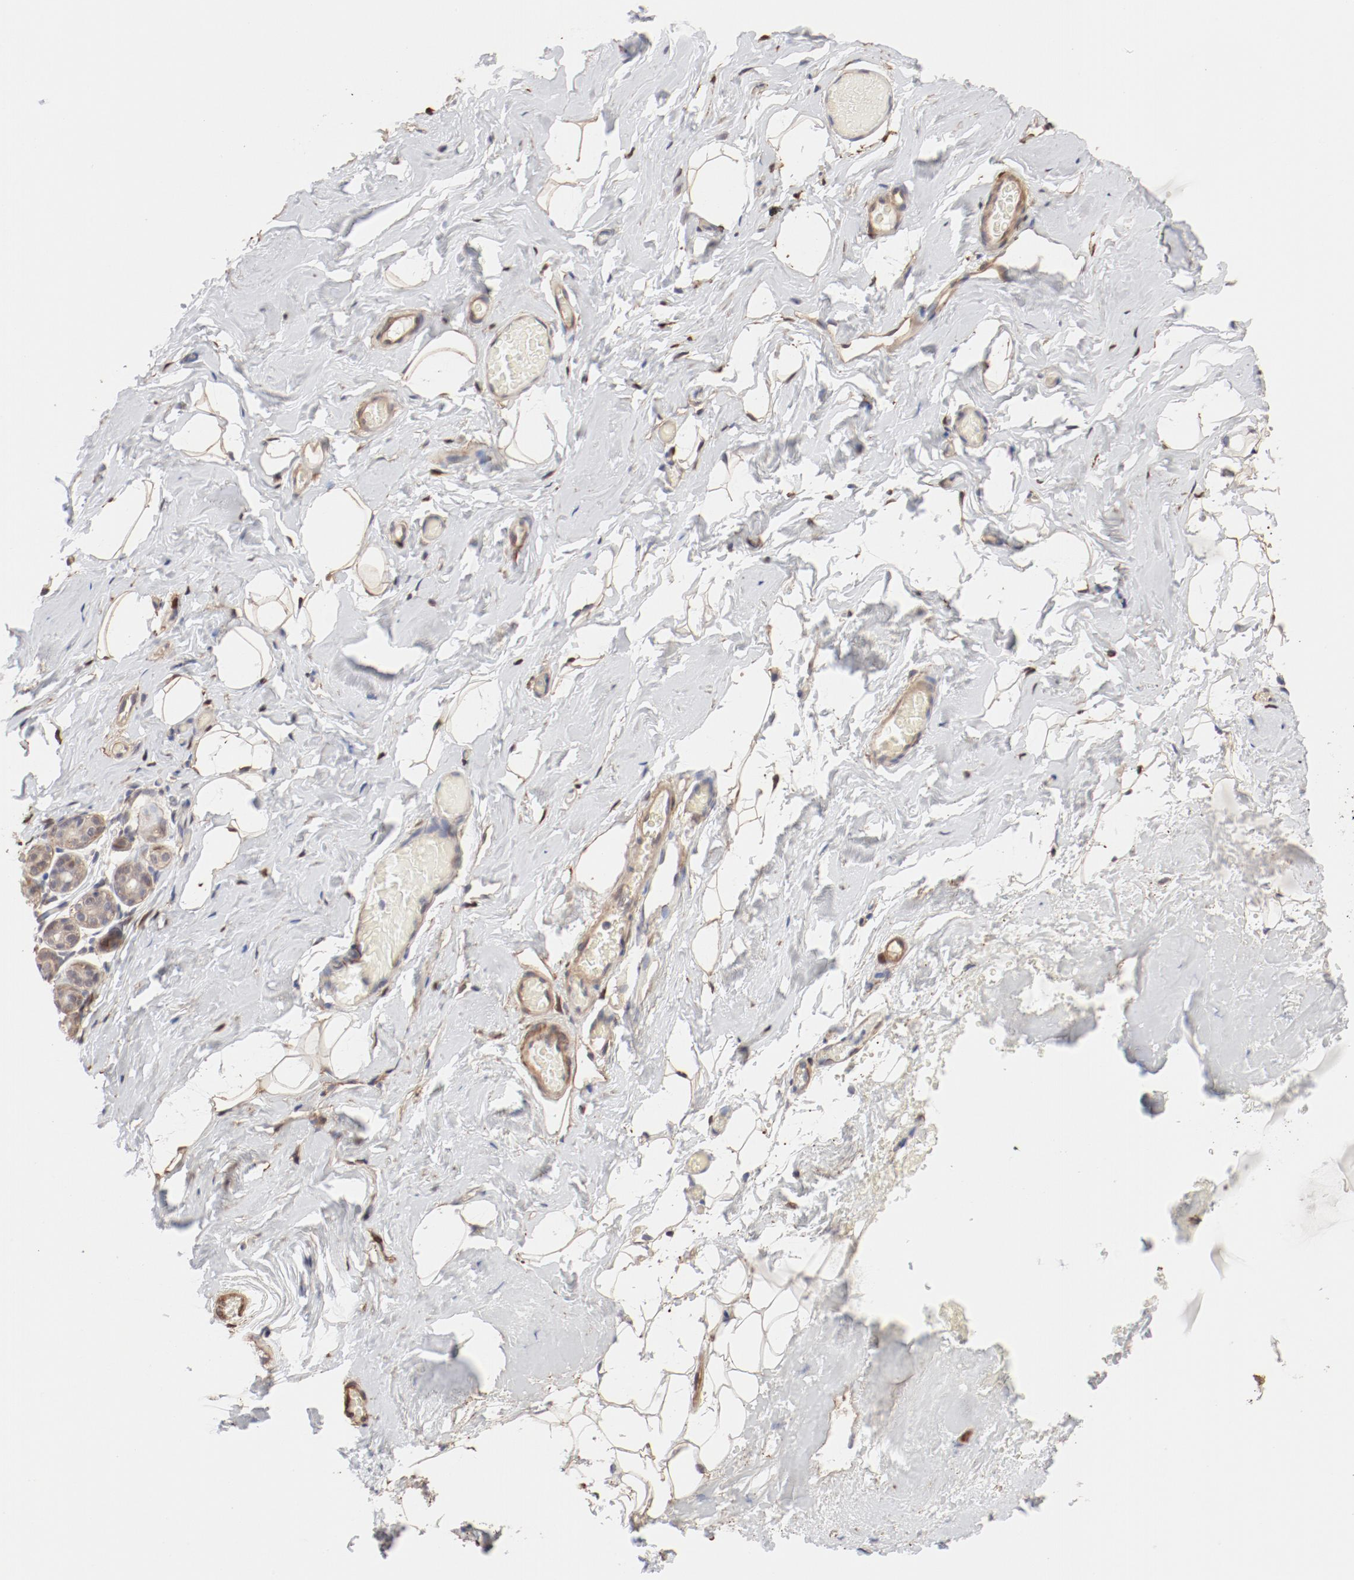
{"staining": {"intensity": "moderate", "quantity": ">75%", "location": "cytoplasmic/membranous"}, "tissue": "breast", "cell_type": "Adipocytes", "image_type": "normal", "snomed": [{"axis": "morphology", "description": "Normal tissue, NOS"}, {"axis": "topography", "description": "Breast"}, {"axis": "topography", "description": "Soft tissue"}], "caption": "The histopathology image shows immunohistochemical staining of normal breast. There is moderate cytoplasmic/membranous staining is seen in about >75% of adipocytes. Using DAB (3,3'-diaminobenzidine) (brown) and hematoxylin (blue) stains, captured at high magnification using brightfield microscopy.", "gene": "MAGED4B", "patient": {"sex": "female", "age": 75}}